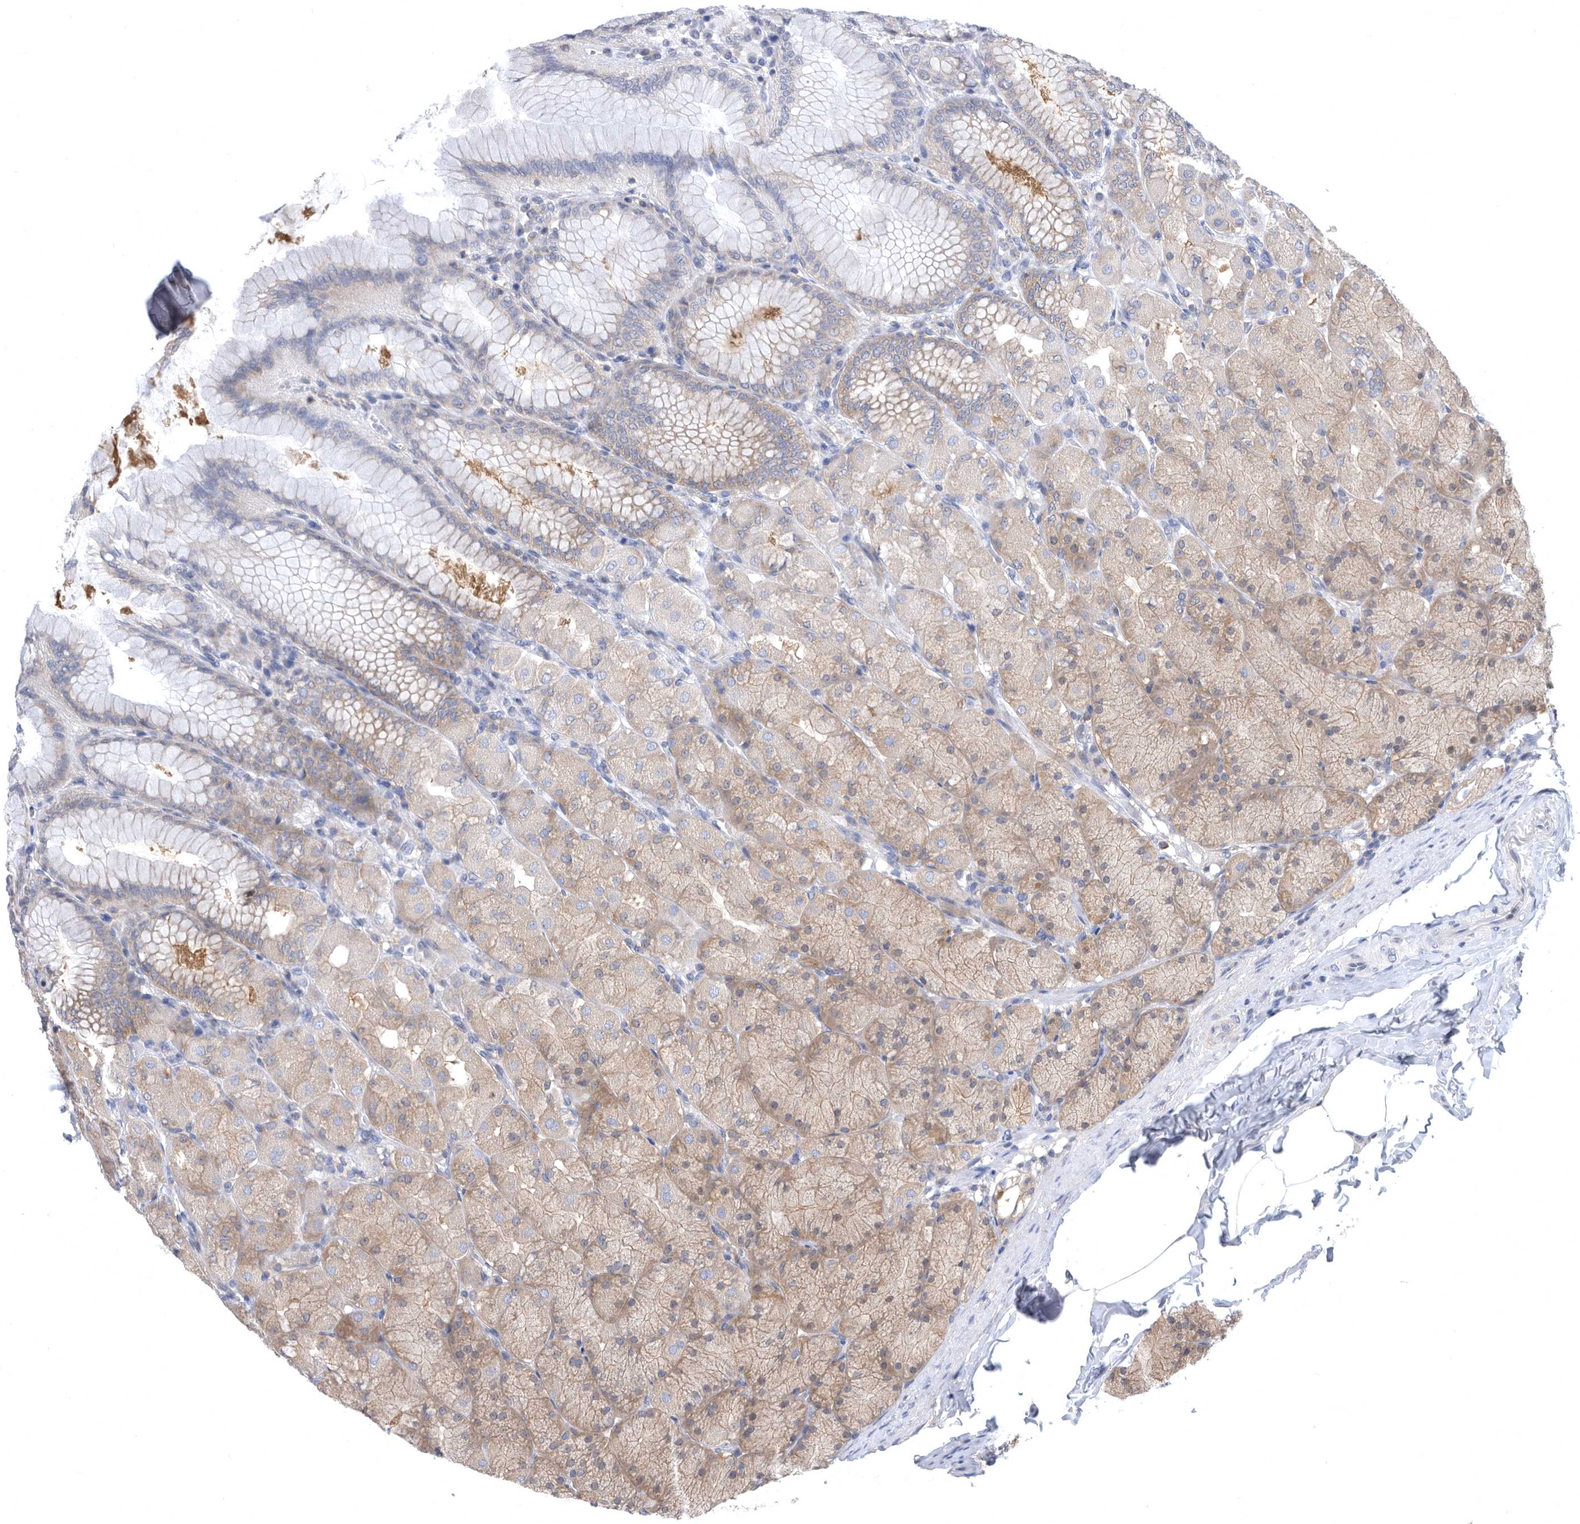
{"staining": {"intensity": "moderate", "quantity": "25%-75%", "location": "cytoplasmic/membranous"}, "tissue": "stomach", "cell_type": "Glandular cells", "image_type": "normal", "snomed": [{"axis": "morphology", "description": "Normal tissue, NOS"}, {"axis": "topography", "description": "Stomach, upper"}], "caption": "This histopathology image displays immunohistochemistry staining of benign stomach, with medium moderate cytoplasmic/membranous staining in approximately 25%-75% of glandular cells.", "gene": "CCT4", "patient": {"sex": "female", "age": 56}}